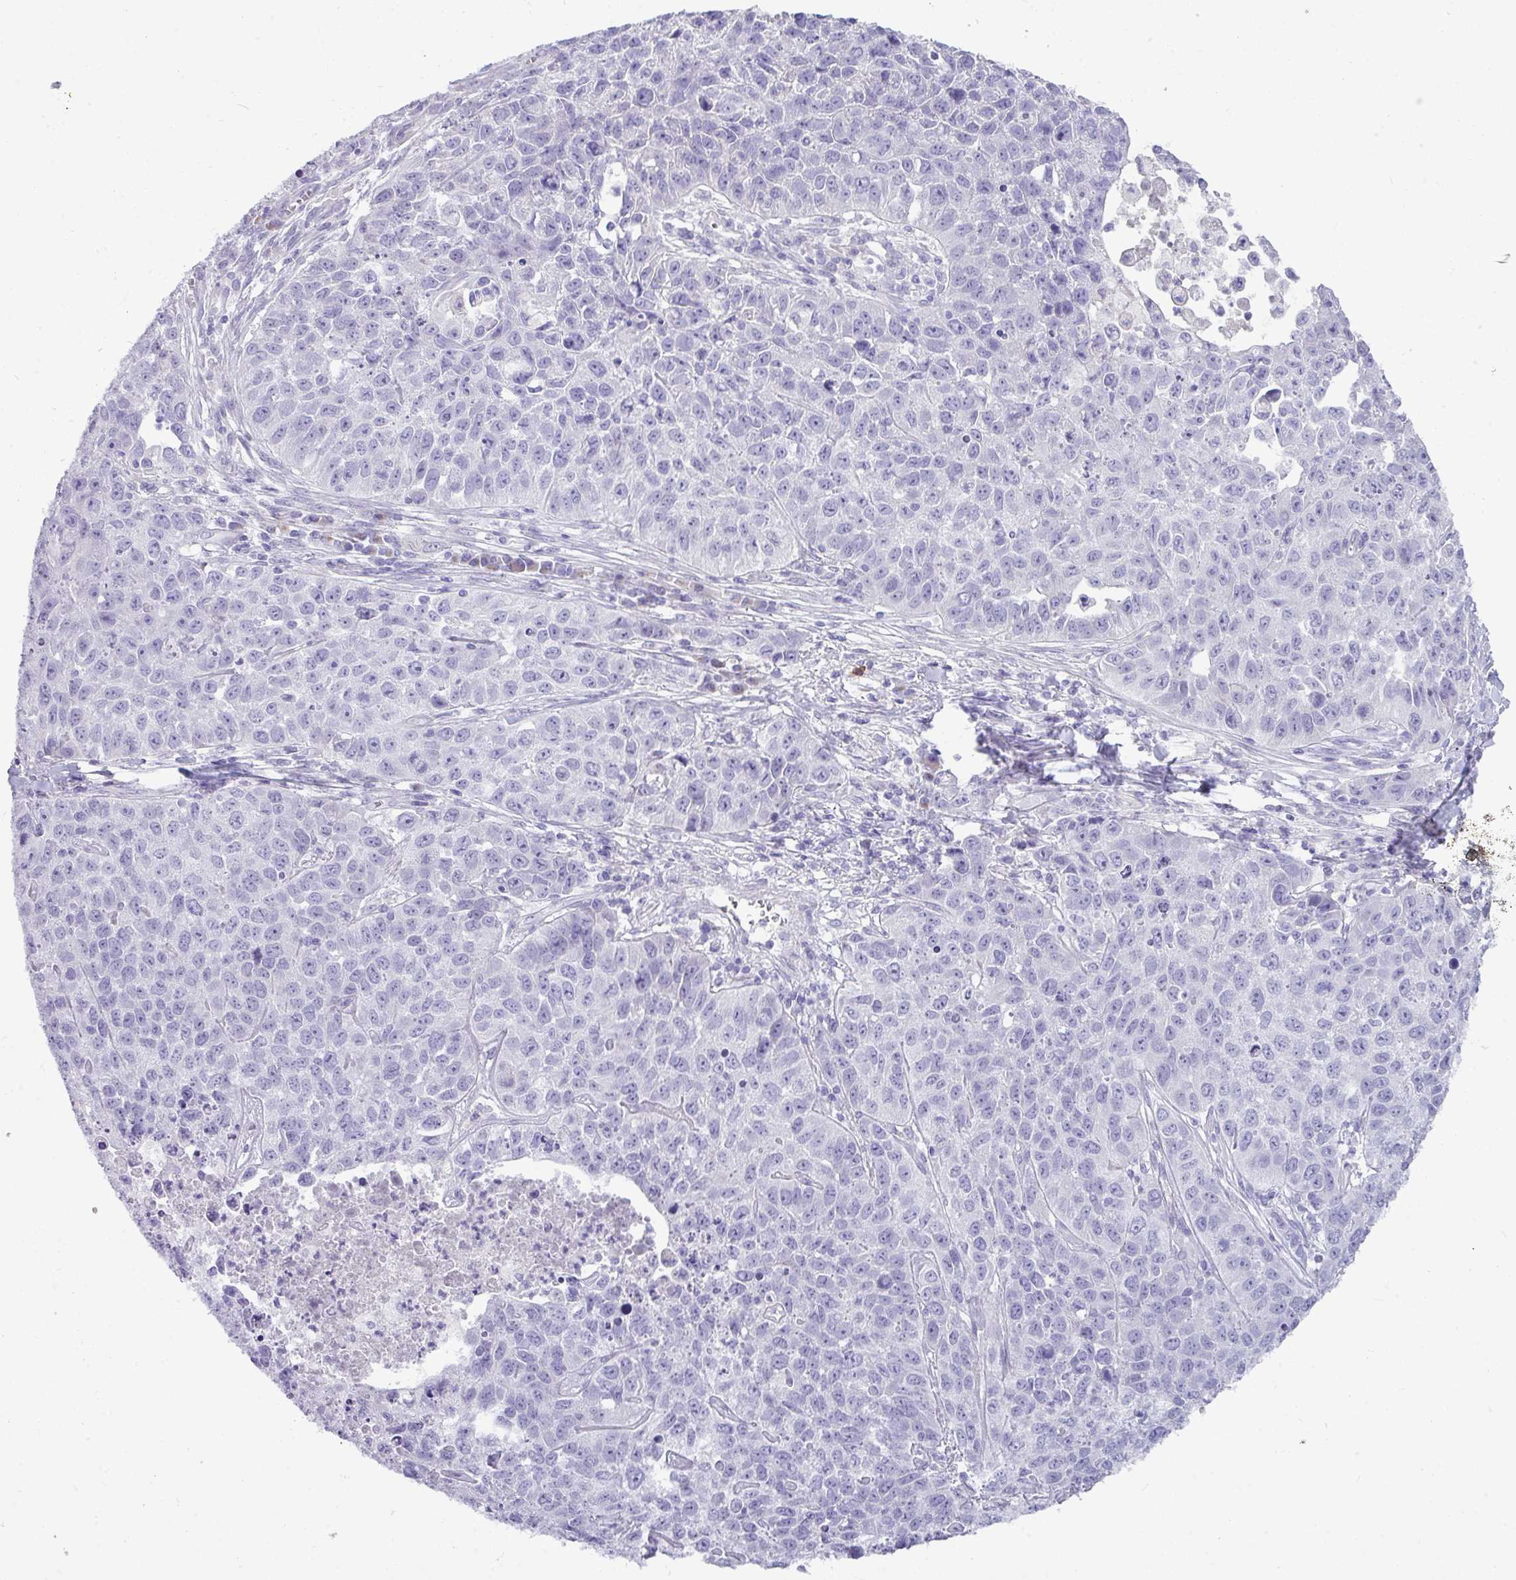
{"staining": {"intensity": "negative", "quantity": "none", "location": "none"}, "tissue": "lung cancer", "cell_type": "Tumor cells", "image_type": "cancer", "snomed": [{"axis": "morphology", "description": "Squamous cell carcinoma, NOS"}, {"axis": "topography", "description": "Lung"}], "caption": "The histopathology image reveals no staining of tumor cells in lung cancer. (Stains: DAB (3,3'-diaminobenzidine) IHC with hematoxylin counter stain, Microscopy: brightfield microscopy at high magnification).", "gene": "ZNF524", "patient": {"sex": "male", "age": 76}}